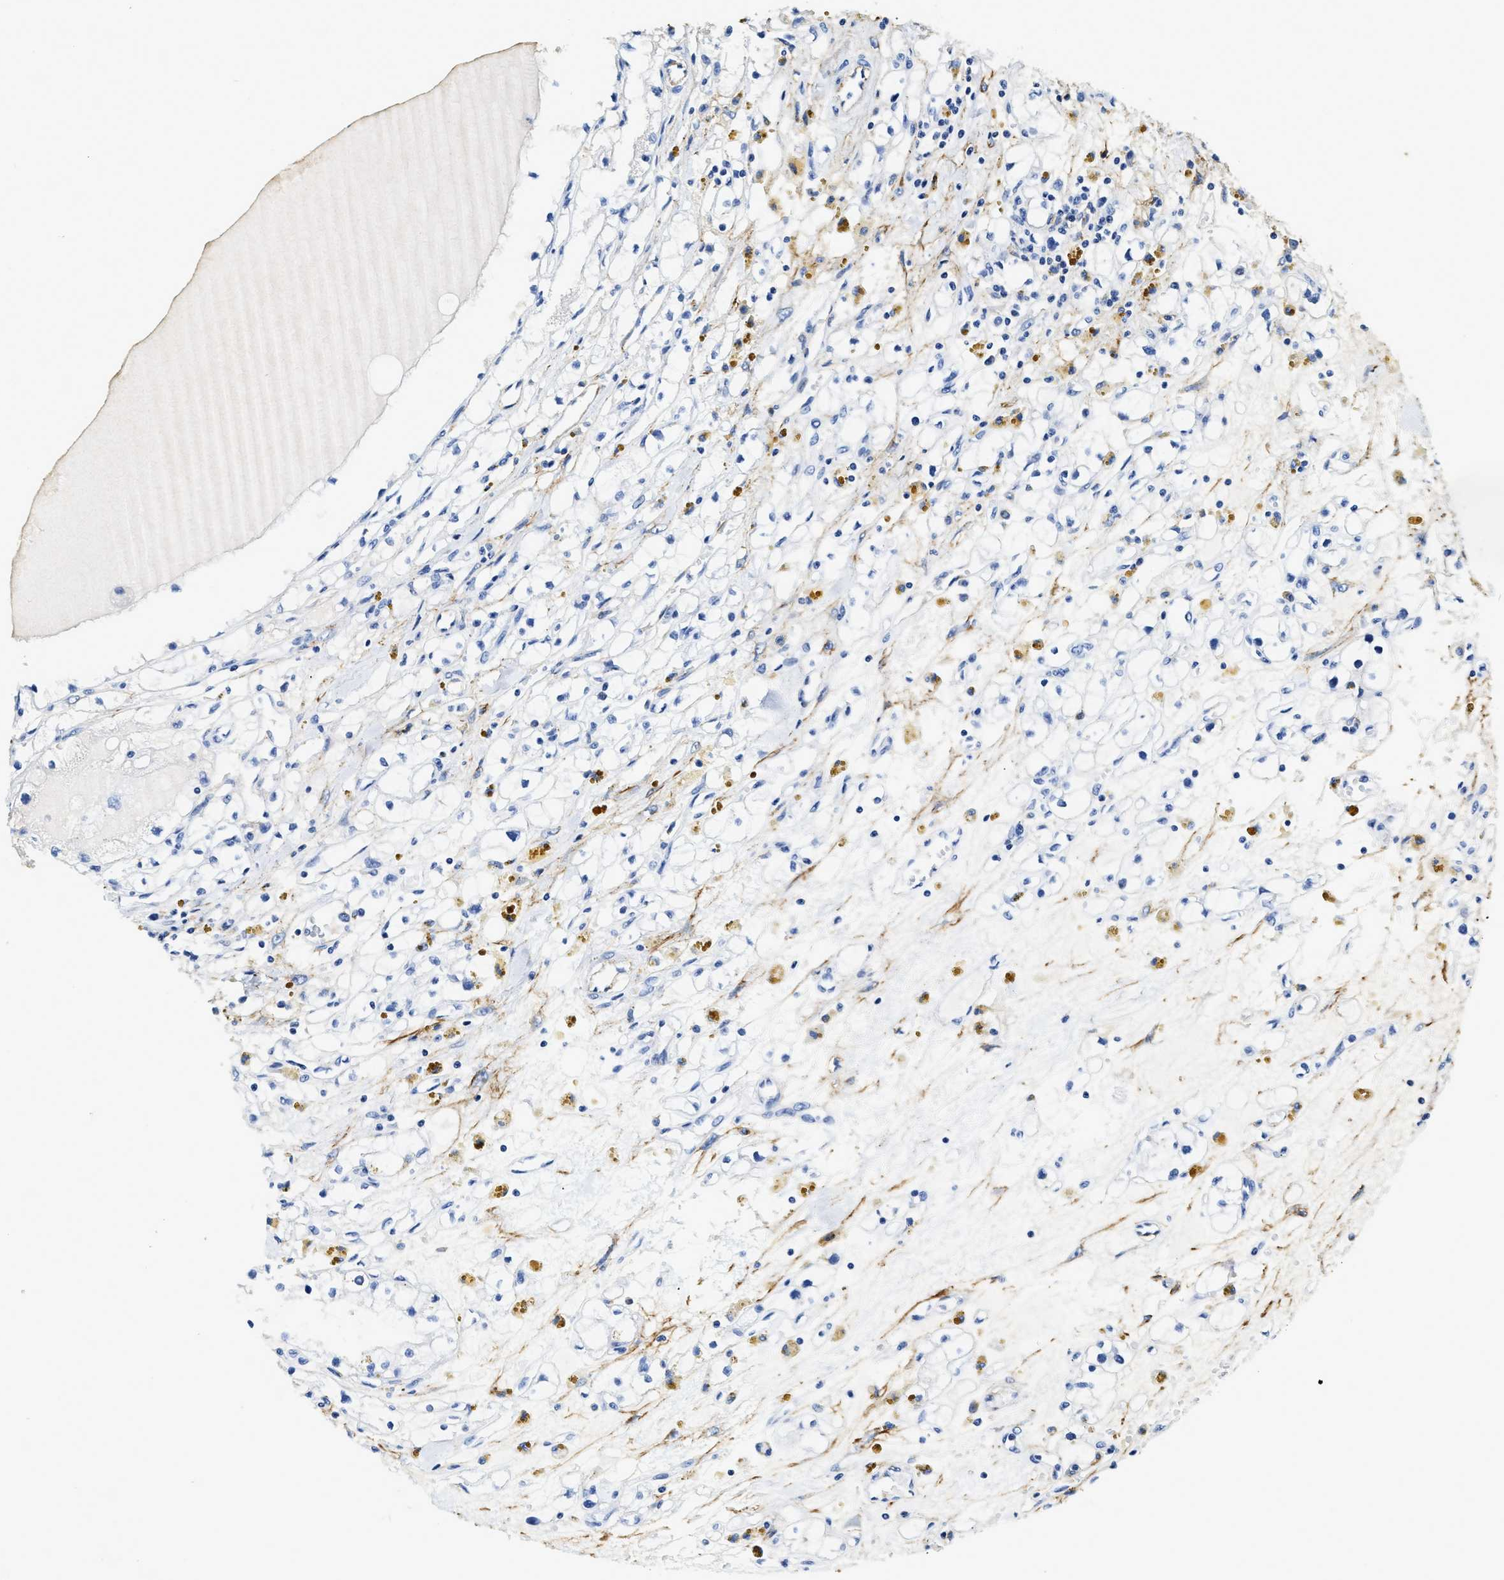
{"staining": {"intensity": "negative", "quantity": "none", "location": "none"}, "tissue": "renal cancer", "cell_type": "Tumor cells", "image_type": "cancer", "snomed": [{"axis": "morphology", "description": "Adenocarcinoma, NOS"}, {"axis": "topography", "description": "Kidney"}], "caption": "Immunohistochemistry of renal cancer exhibits no staining in tumor cells.", "gene": "FBLN2", "patient": {"sex": "male", "age": 56}}